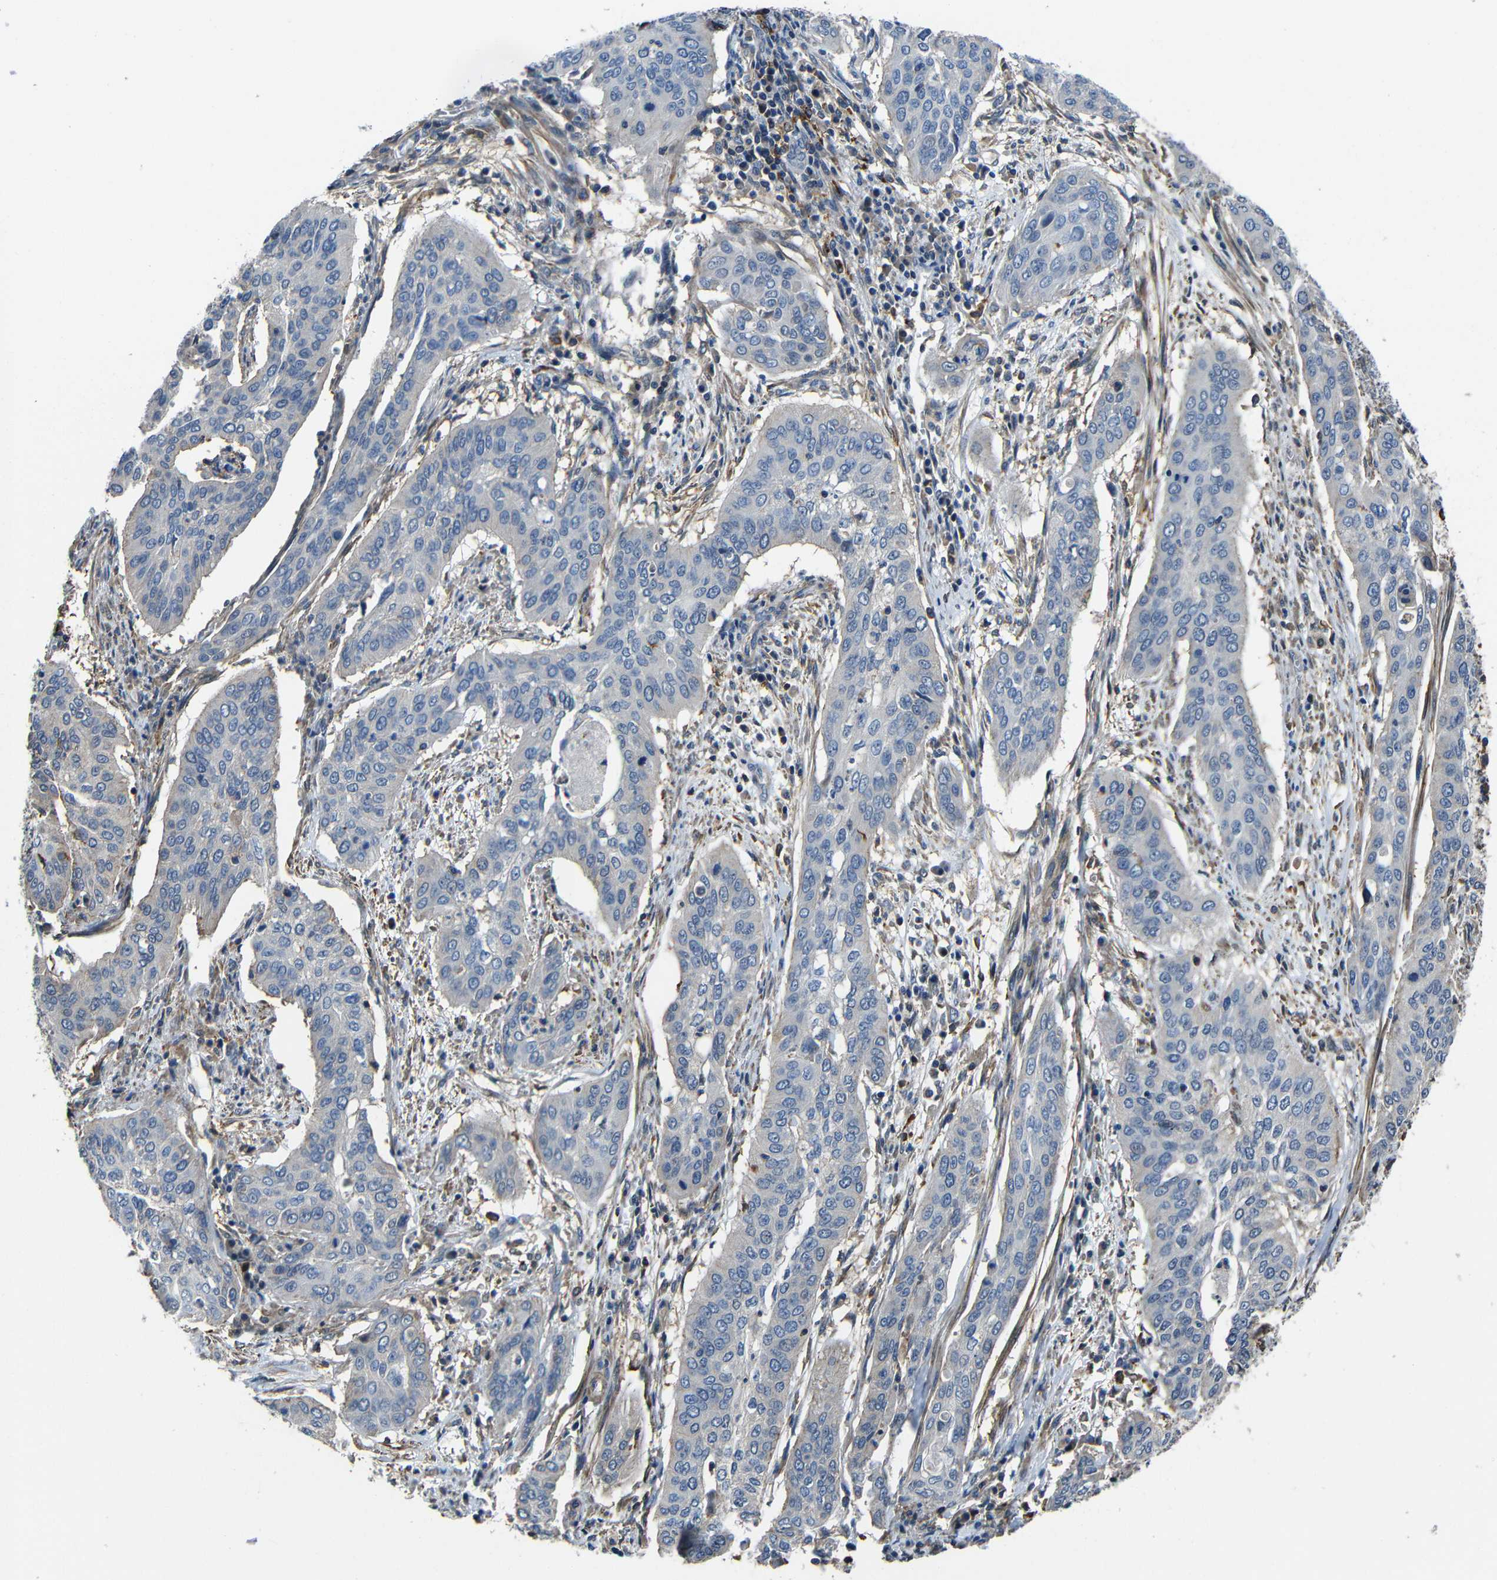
{"staining": {"intensity": "negative", "quantity": "none", "location": "none"}, "tissue": "cervical cancer", "cell_type": "Tumor cells", "image_type": "cancer", "snomed": [{"axis": "morphology", "description": "Squamous cell carcinoma, NOS"}, {"axis": "topography", "description": "Cervix"}], "caption": "Micrograph shows no significant protein staining in tumor cells of cervical cancer (squamous cell carcinoma).", "gene": "GDI1", "patient": {"sex": "female", "age": 39}}